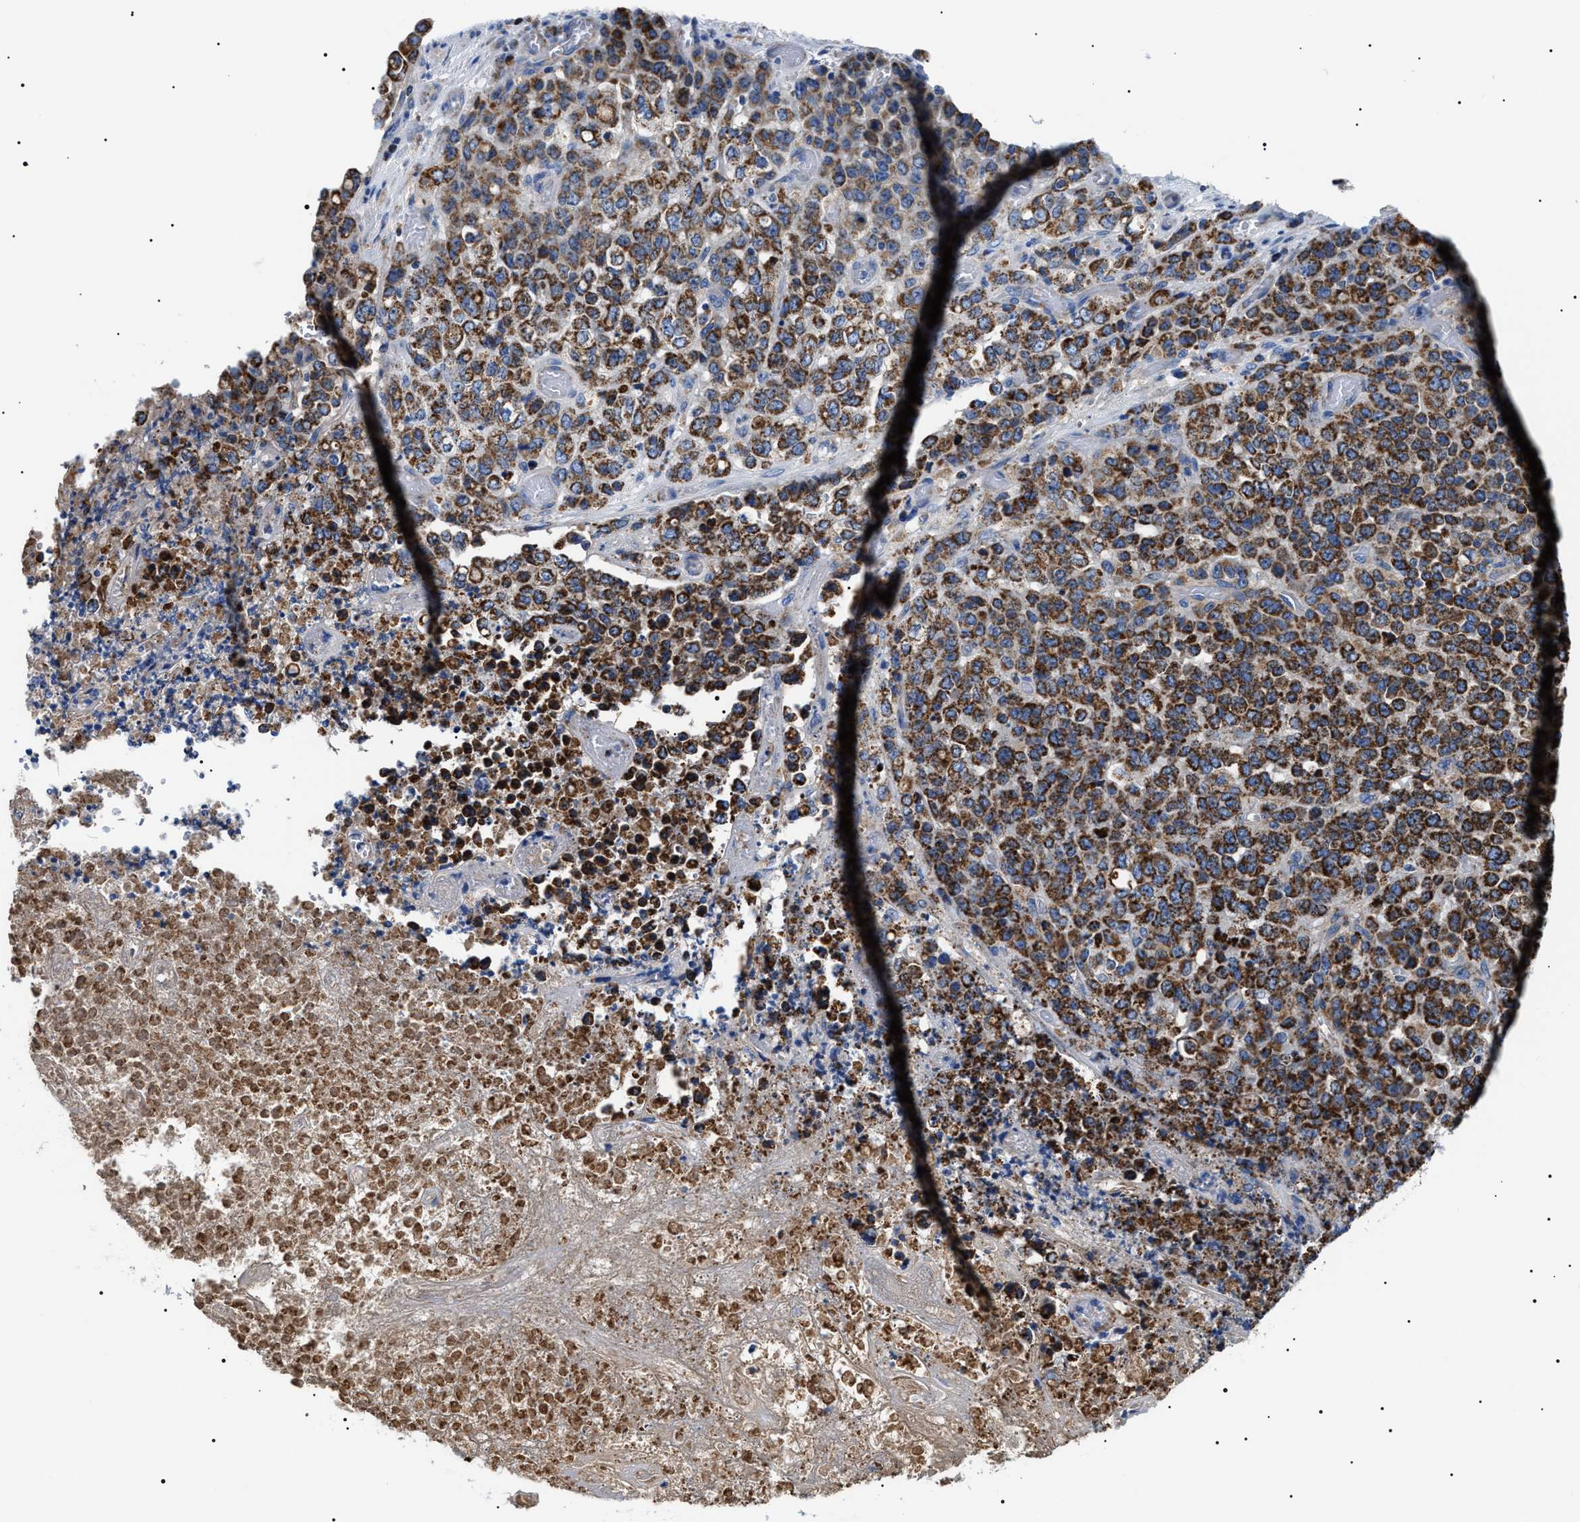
{"staining": {"intensity": "strong", "quantity": ">75%", "location": "cytoplasmic/membranous"}, "tissue": "stomach cancer", "cell_type": "Tumor cells", "image_type": "cancer", "snomed": [{"axis": "morphology", "description": "Adenocarcinoma, NOS"}, {"axis": "topography", "description": "Stomach"}], "caption": "A high amount of strong cytoplasmic/membranous staining is present in approximately >75% of tumor cells in stomach cancer (adenocarcinoma) tissue.", "gene": "OXSM", "patient": {"sex": "female", "age": 73}}